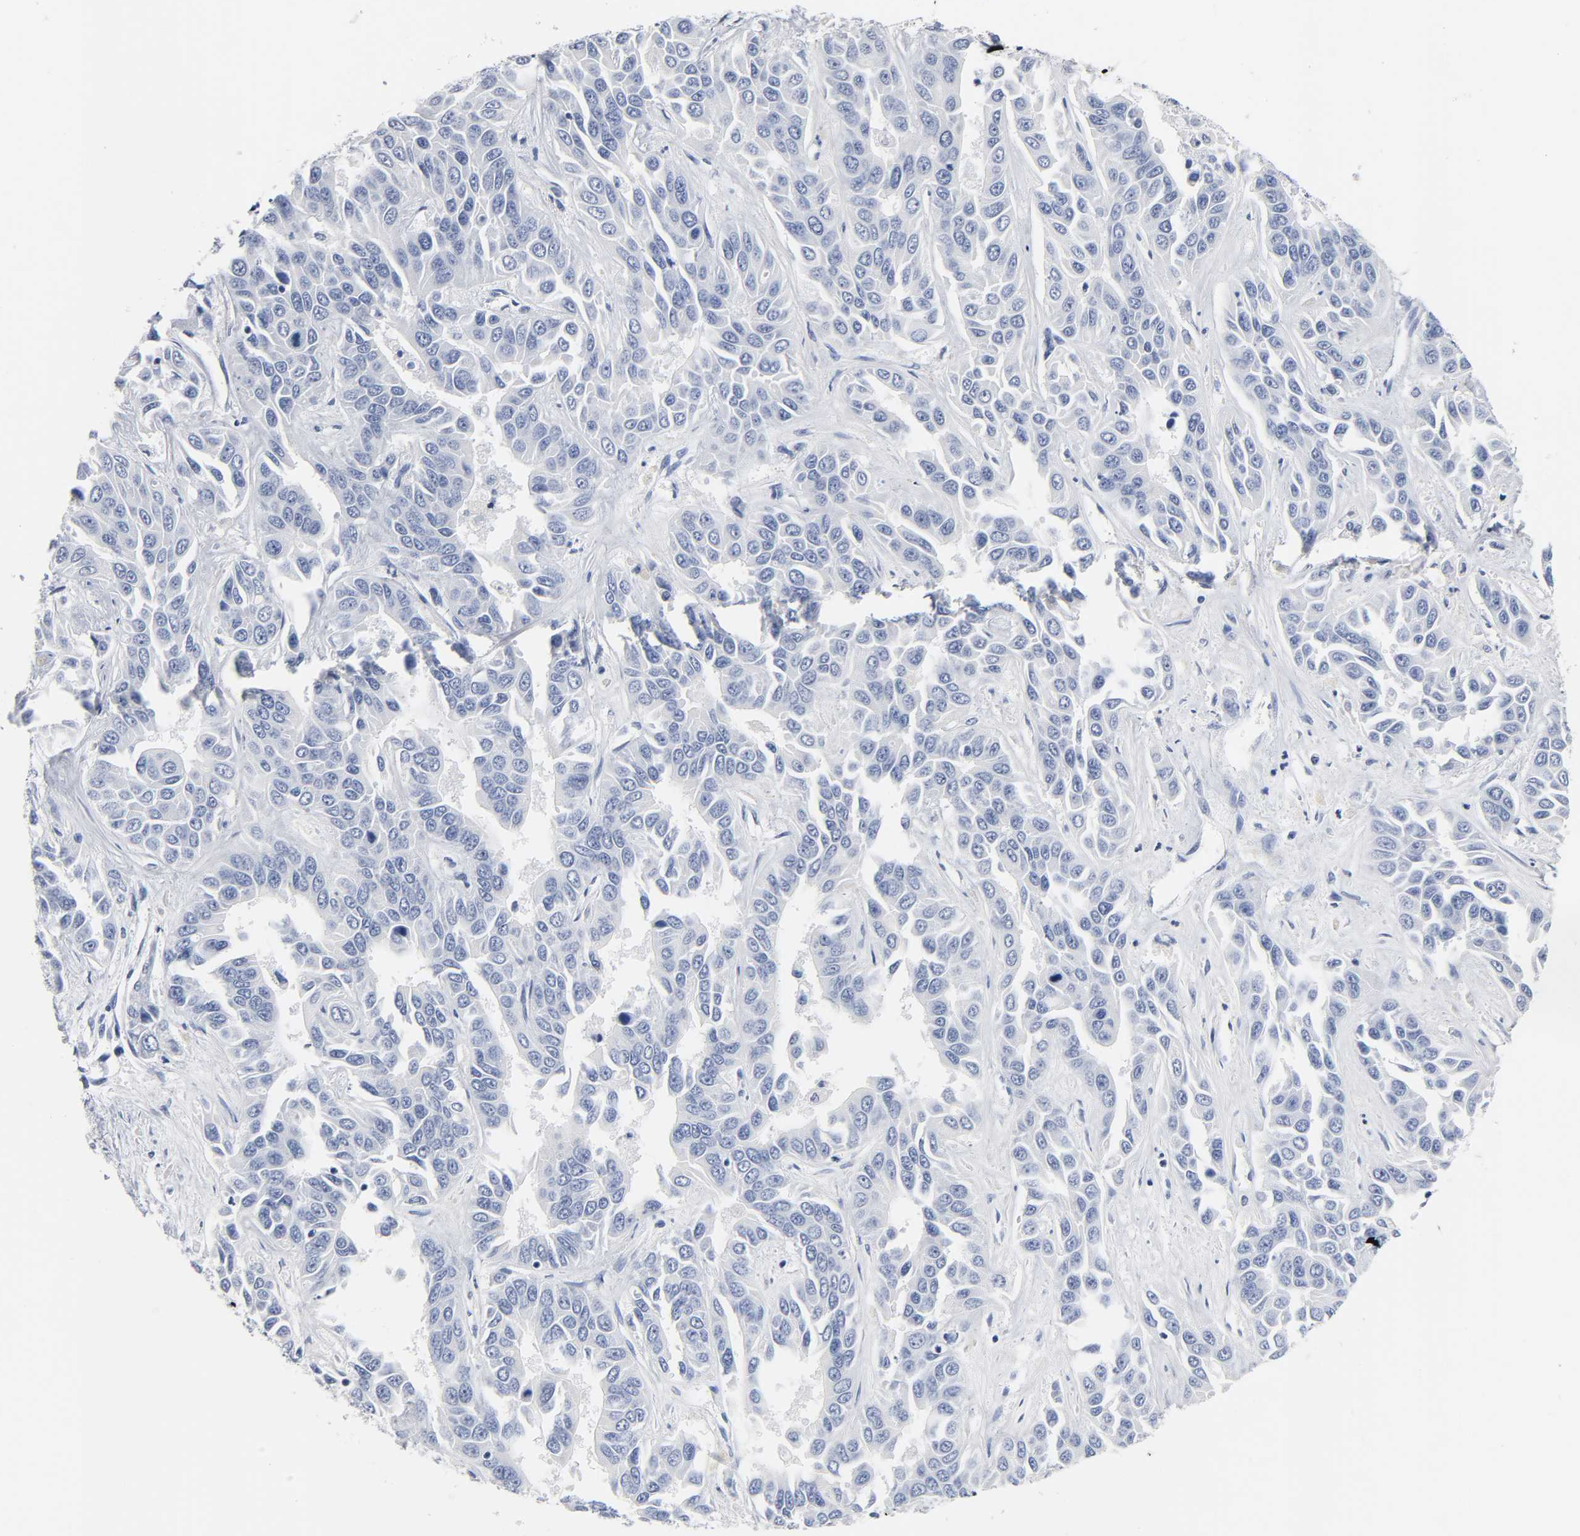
{"staining": {"intensity": "negative", "quantity": "none", "location": "none"}, "tissue": "liver cancer", "cell_type": "Tumor cells", "image_type": "cancer", "snomed": [{"axis": "morphology", "description": "Cholangiocarcinoma"}, {"axis": "topography", "description": "Liver"}], "caption": "Immunohistochemistry of human cholangiocarcinoma (liver) demonstrates no positivity in tumor cells. (DAB immunohistochemistry (IHC) with hematoxylin counter stain).", "gene": "NAB2", "patient": {"sex": "female", "age": 52}}